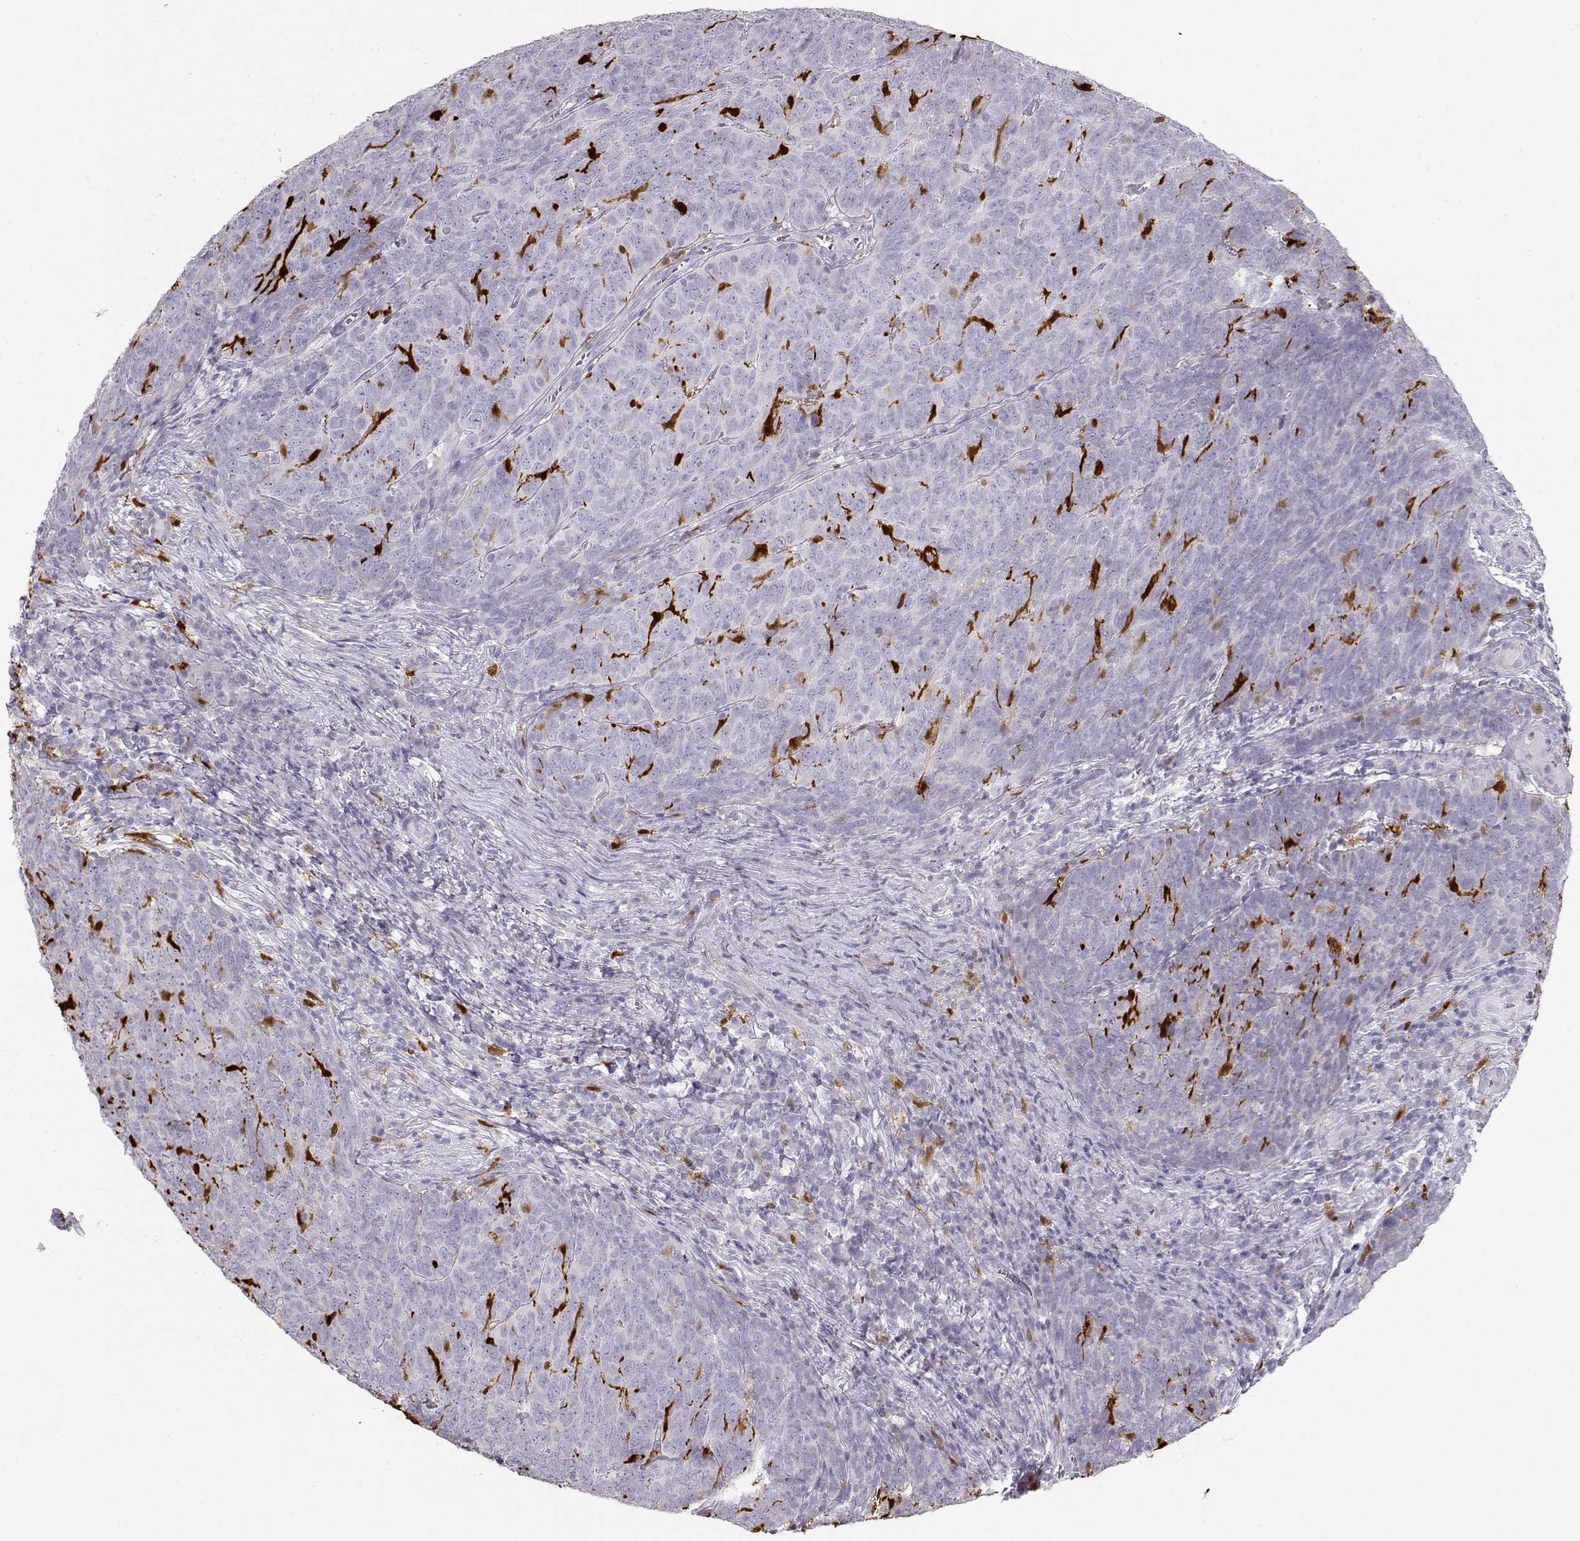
{"staining": {"intensity": "negative", "quantity": "none", "location": "none"}, "tissue": "skin cancer", "cell_type": "Tumor cells", "image_type": "cancer", "snomed": [{"axis": "morphology", "description": "Squamous cell carcinoma, NOS"}, {"axis": "topography", "description": "Skin"}, {"axis": "topography", "description": "Anal"}], "caption": "This is a micrograph of immunohistochemistry (IHC) staining of skin squamous cell carcinoma, which shows no expression in tumor cells.", "gene": "S100B", "patient": {"sex": "female", "age": 51}}